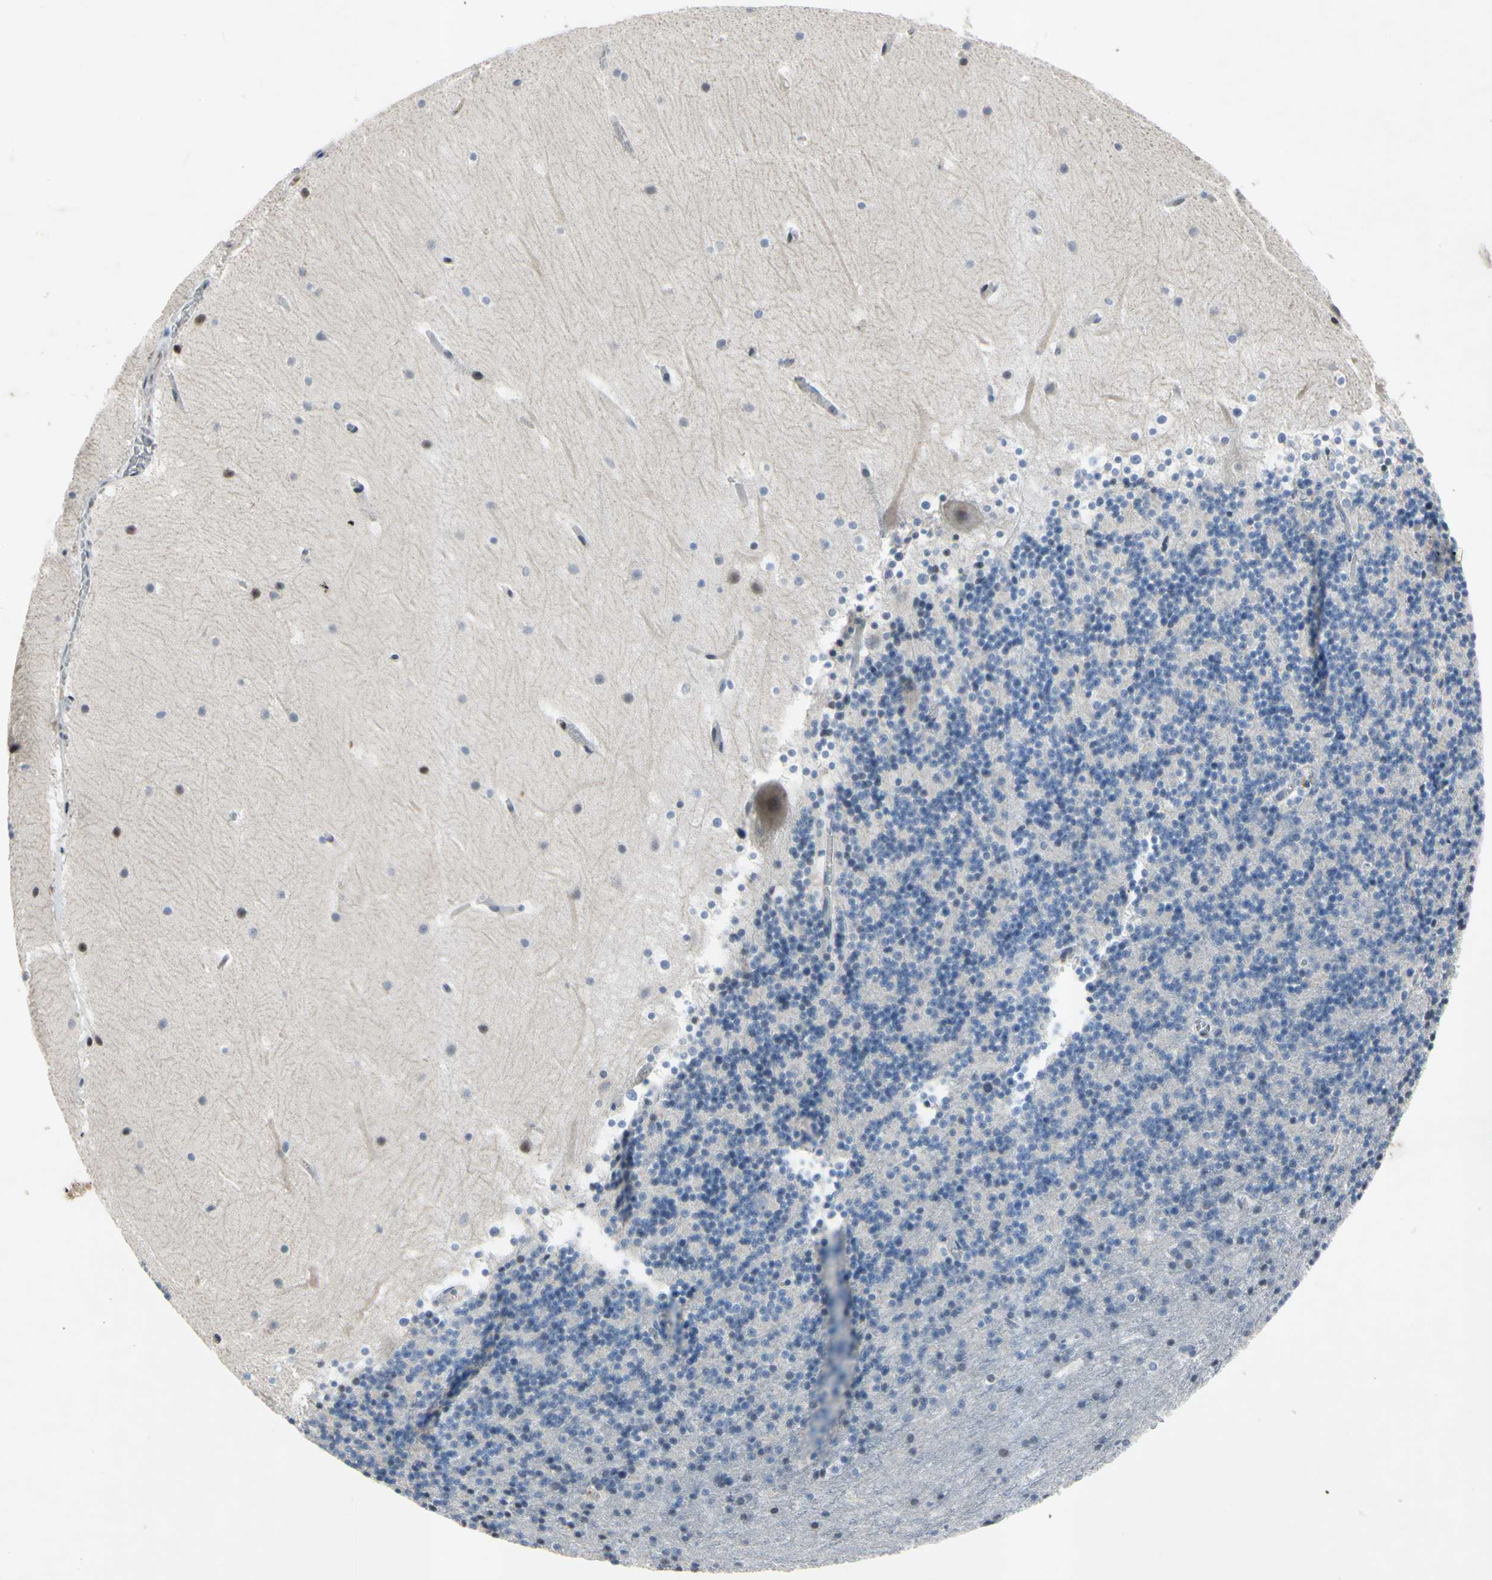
{"staining": {"intensity": "negative", "quantity": "none", "location": "none"}, "tissue": "cerebellum", "cell_type": "Cells in granular layer", "image_type": "normal", "snomed": [{"axis": "morphology", "description": "Normal tissue, NOS"}, {"axis": "topography", "description": "Cerebellum"}], "caption": "An image of human cerebellum is negative for staining in cells in granular layer. The staining is performed using DAB (3,3'-diaminobenzidine) brown chromogen with nuclei counter-stained in using hematoxylin.", "gene": "ARG1", "patient": {"sex": "male", "age": 45}}